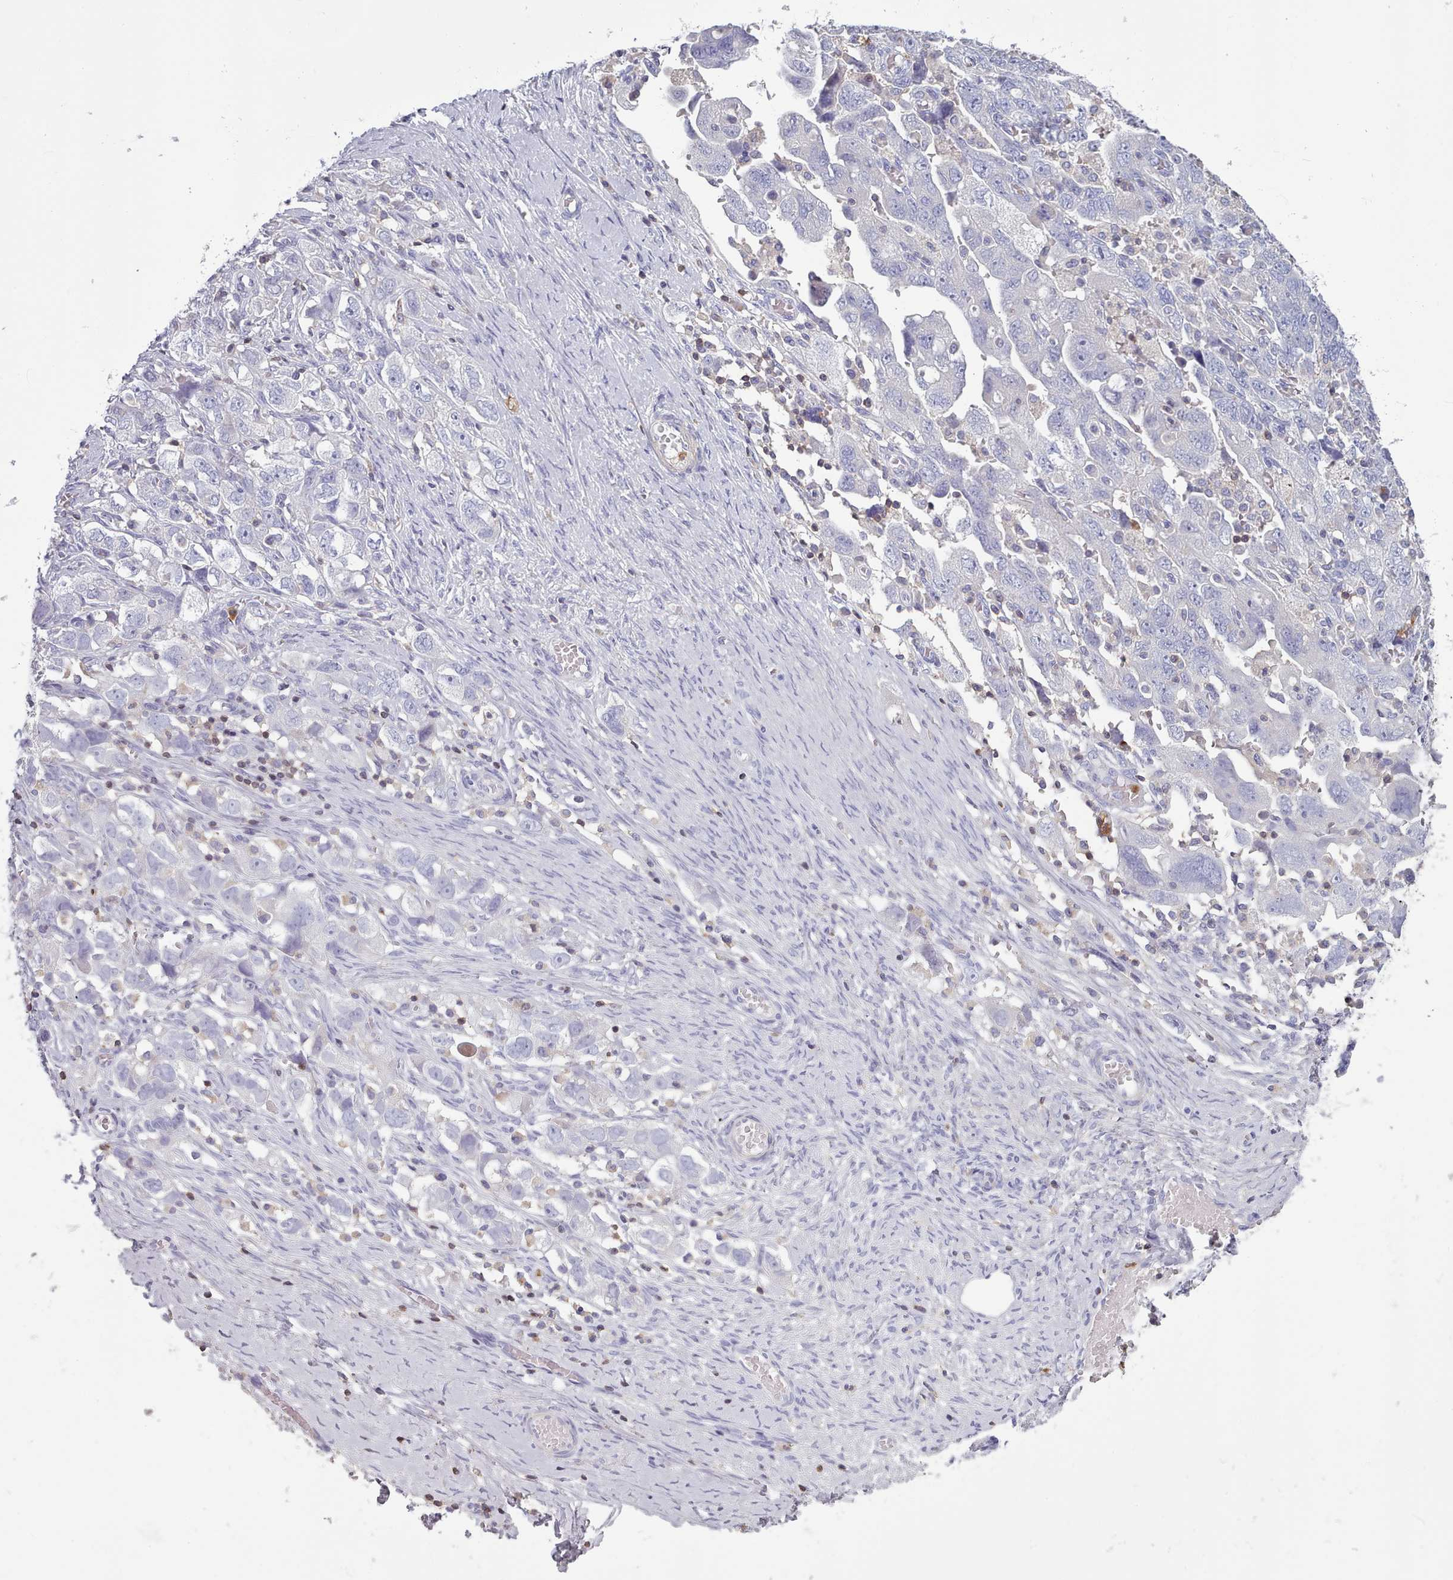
{"staining": {"intensity": "negative", "quantity": "none", "location": "none"}, "tissue": "ovarian cancer", "cell_type": "Tumor cells", "image_type": "cancer", "snomed": [{"axis": "morphology", "description": "Carcinoma, NOS"}, {"axis": "morphology", "description": "Cystadenocarcinoma, serous, NOS"}, {"axis": "topography", "description": "Ovary"}], "caption": "Tumor cells are negative for brown protein staining in carcinoma (ovarian).", "gene": "RAC2", "patient": {"sex": "female", "age": 69}}